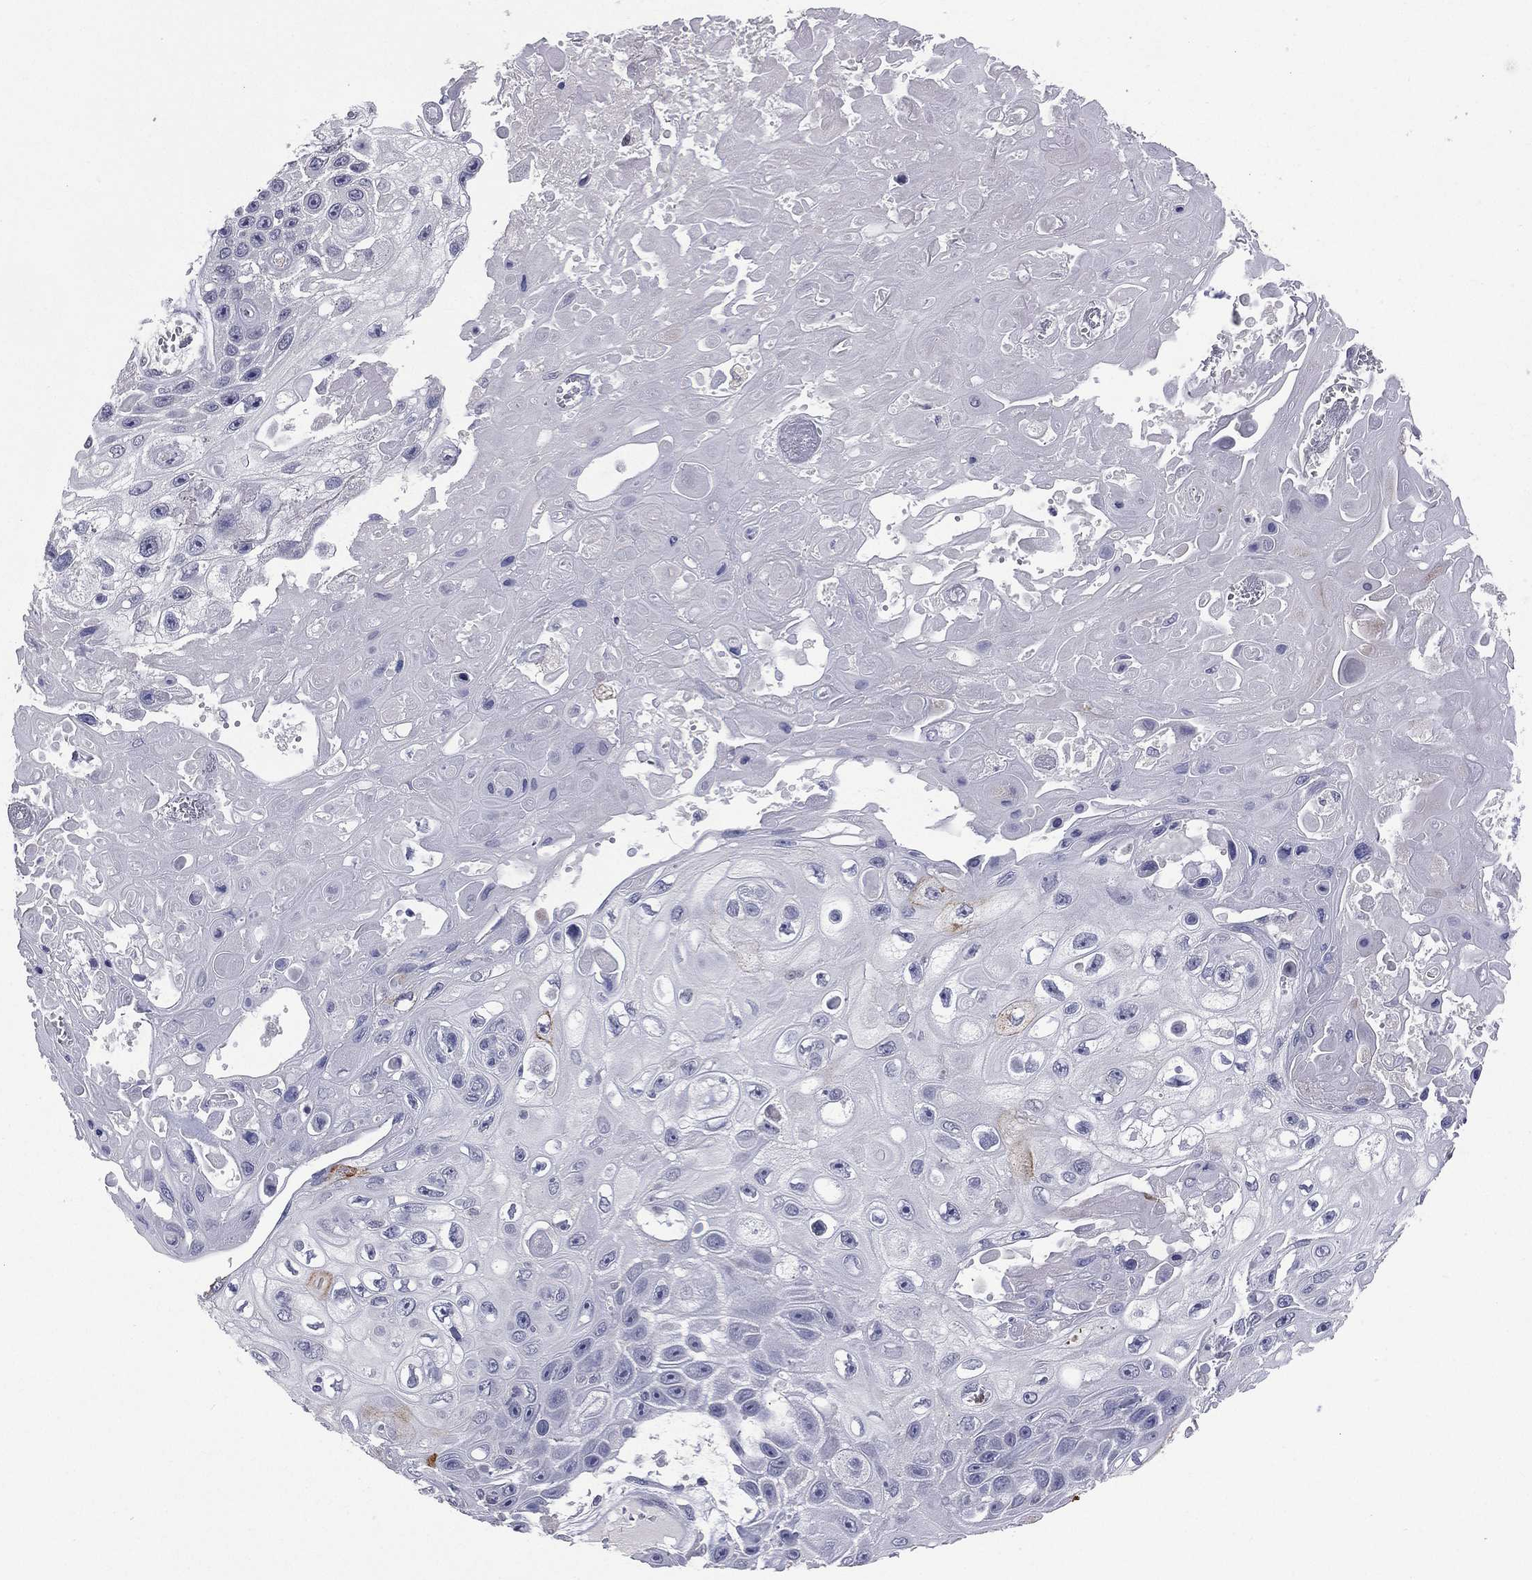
{"staining": {"intensity": "moderate", "quantity": "<25%", "location": "cytoplasmic/membranous"}, "tissue": "skin cancer", "cell_type": "Tumor cells", "image_type": "cancer", "snomed": [{"axis": "morphology", "description": "Squamous cell carcinoma, NOS"}, {"axis": "topography", "description": "Skin"}], "caption": "Tumor cells reveal low levels of moderate cytoplasmic/membranous positivity in about <25% of cells in human skin cancer.", "gene": "DMKN", "patient": {"sex": "male", "age": 82}}